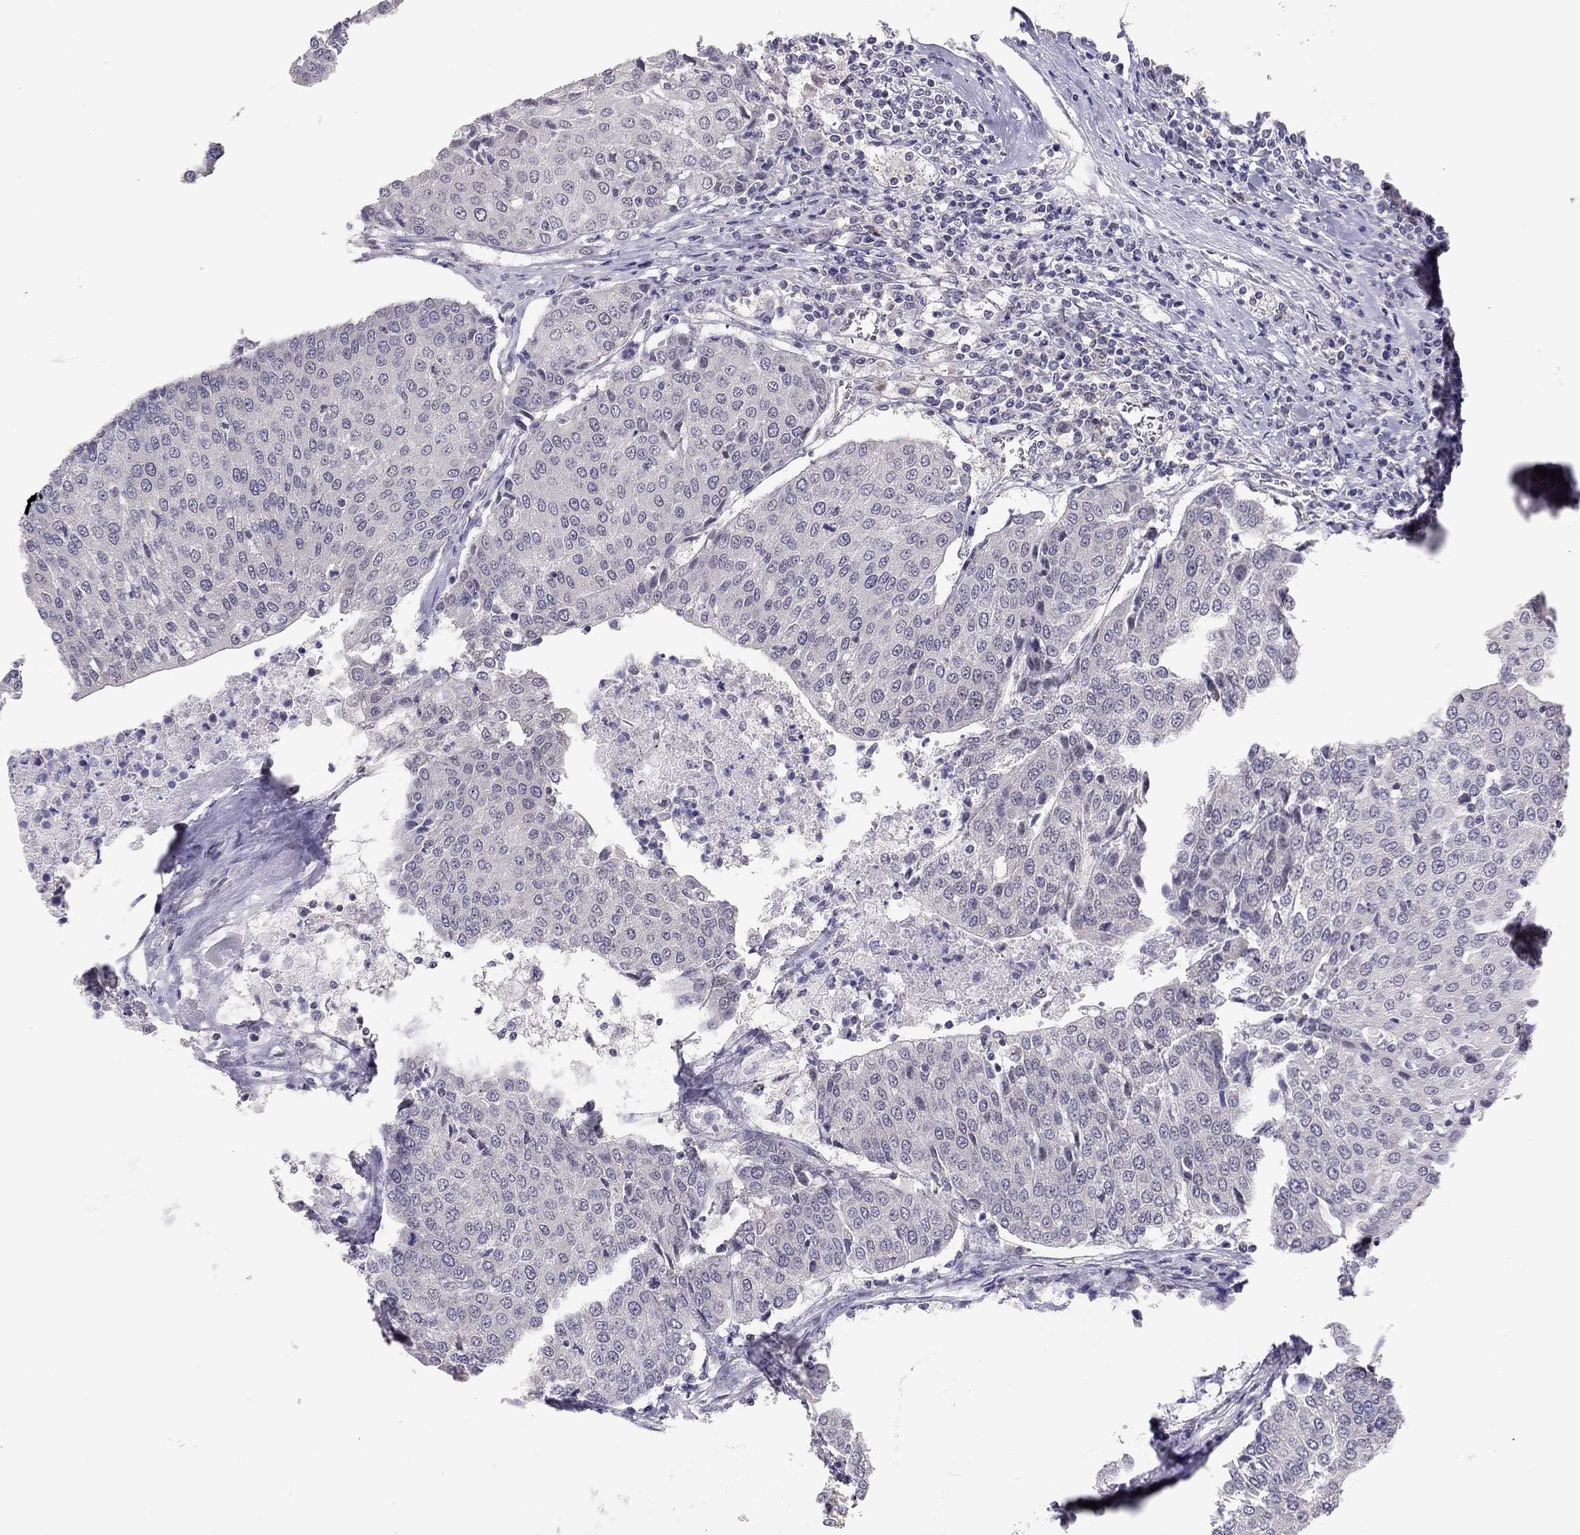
{"staining": {"intensity": "negative", "quantity": "none", "location": "none"}, "tissue": "urothelial cancer", "cell_type": "Tumor cells", "image_type": "cancer", "snomed": [{"axis": "morphology", "description": "Urothelial carcinoma, High grade"}, {"axis": "topography", "description": "Urinary bladder"}], "caption": "Tumor cells are negative for brown protein staining in urothelial cancer. Brightfield microscopy of immunohistochemistry stained with DAB (brown) and hematoxylin (blue), captured at high magnification.", "gene": "HSF2BP", "patient": {"sex": "female", "age": 85}}